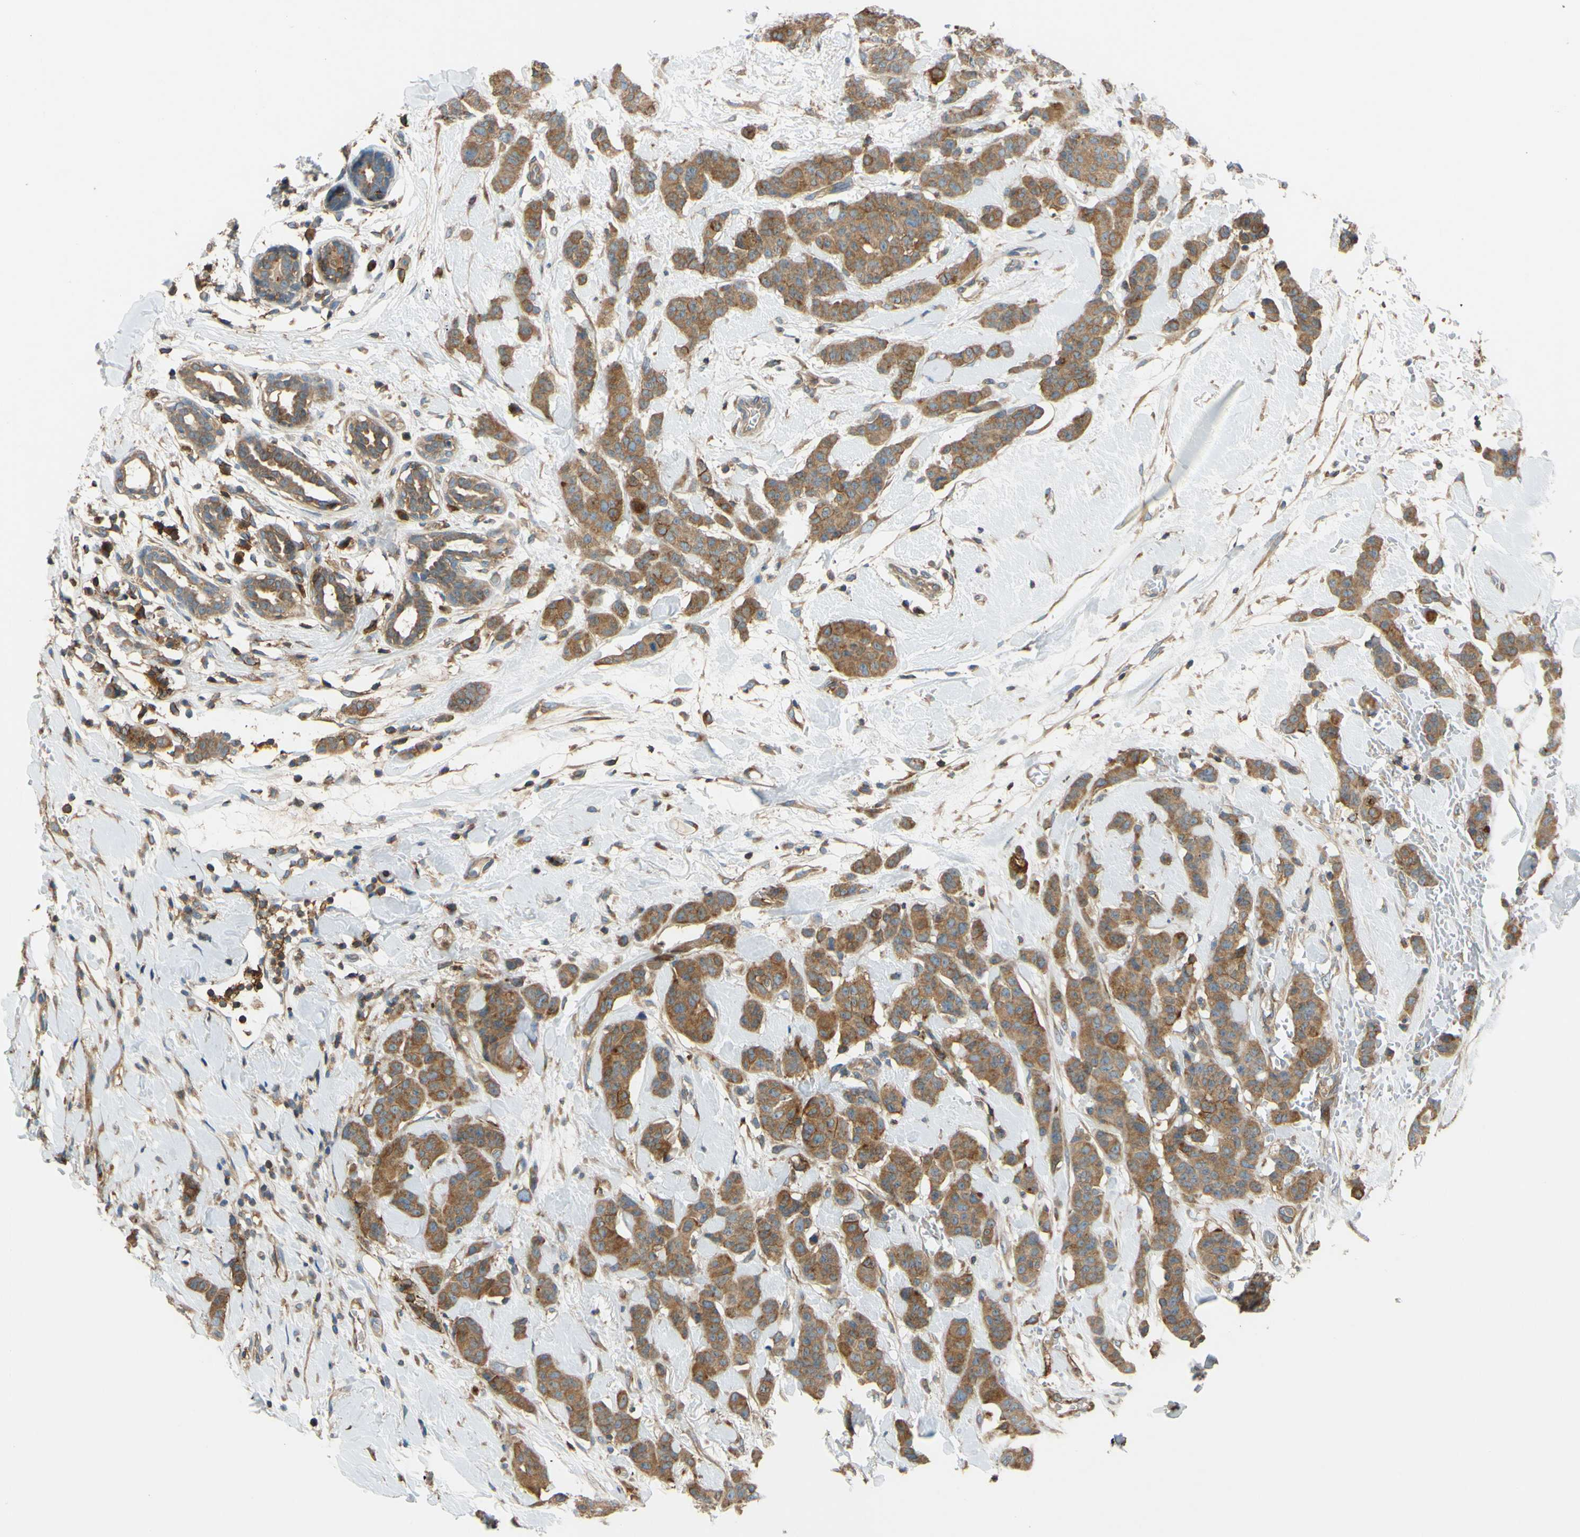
{"staining": {"intensity": "moderate", "quantity": ">75%", "location": "cytoplasmic/membranous"}, "tissue": "breast cancer", "cell_type": "Tumor cells", "image_type": "cancer", "snomed": [{"axis": "morphology", "description": "Normal tissue, NOS"}, {"axis": "morphology", "description": "Duct carcinoma"}, {"axis": "topography", "description": "Breast"}], "caption": "Moderate cytoplasmic/membranous protein positivity is present in approximately >75% of tumor cells in intraductal carcinoma (breast). (brown staining indicates protein expression, while blue staining denotes nuclei).", "gene": "POR", "patient": {"sex": "female", "age": 40}}